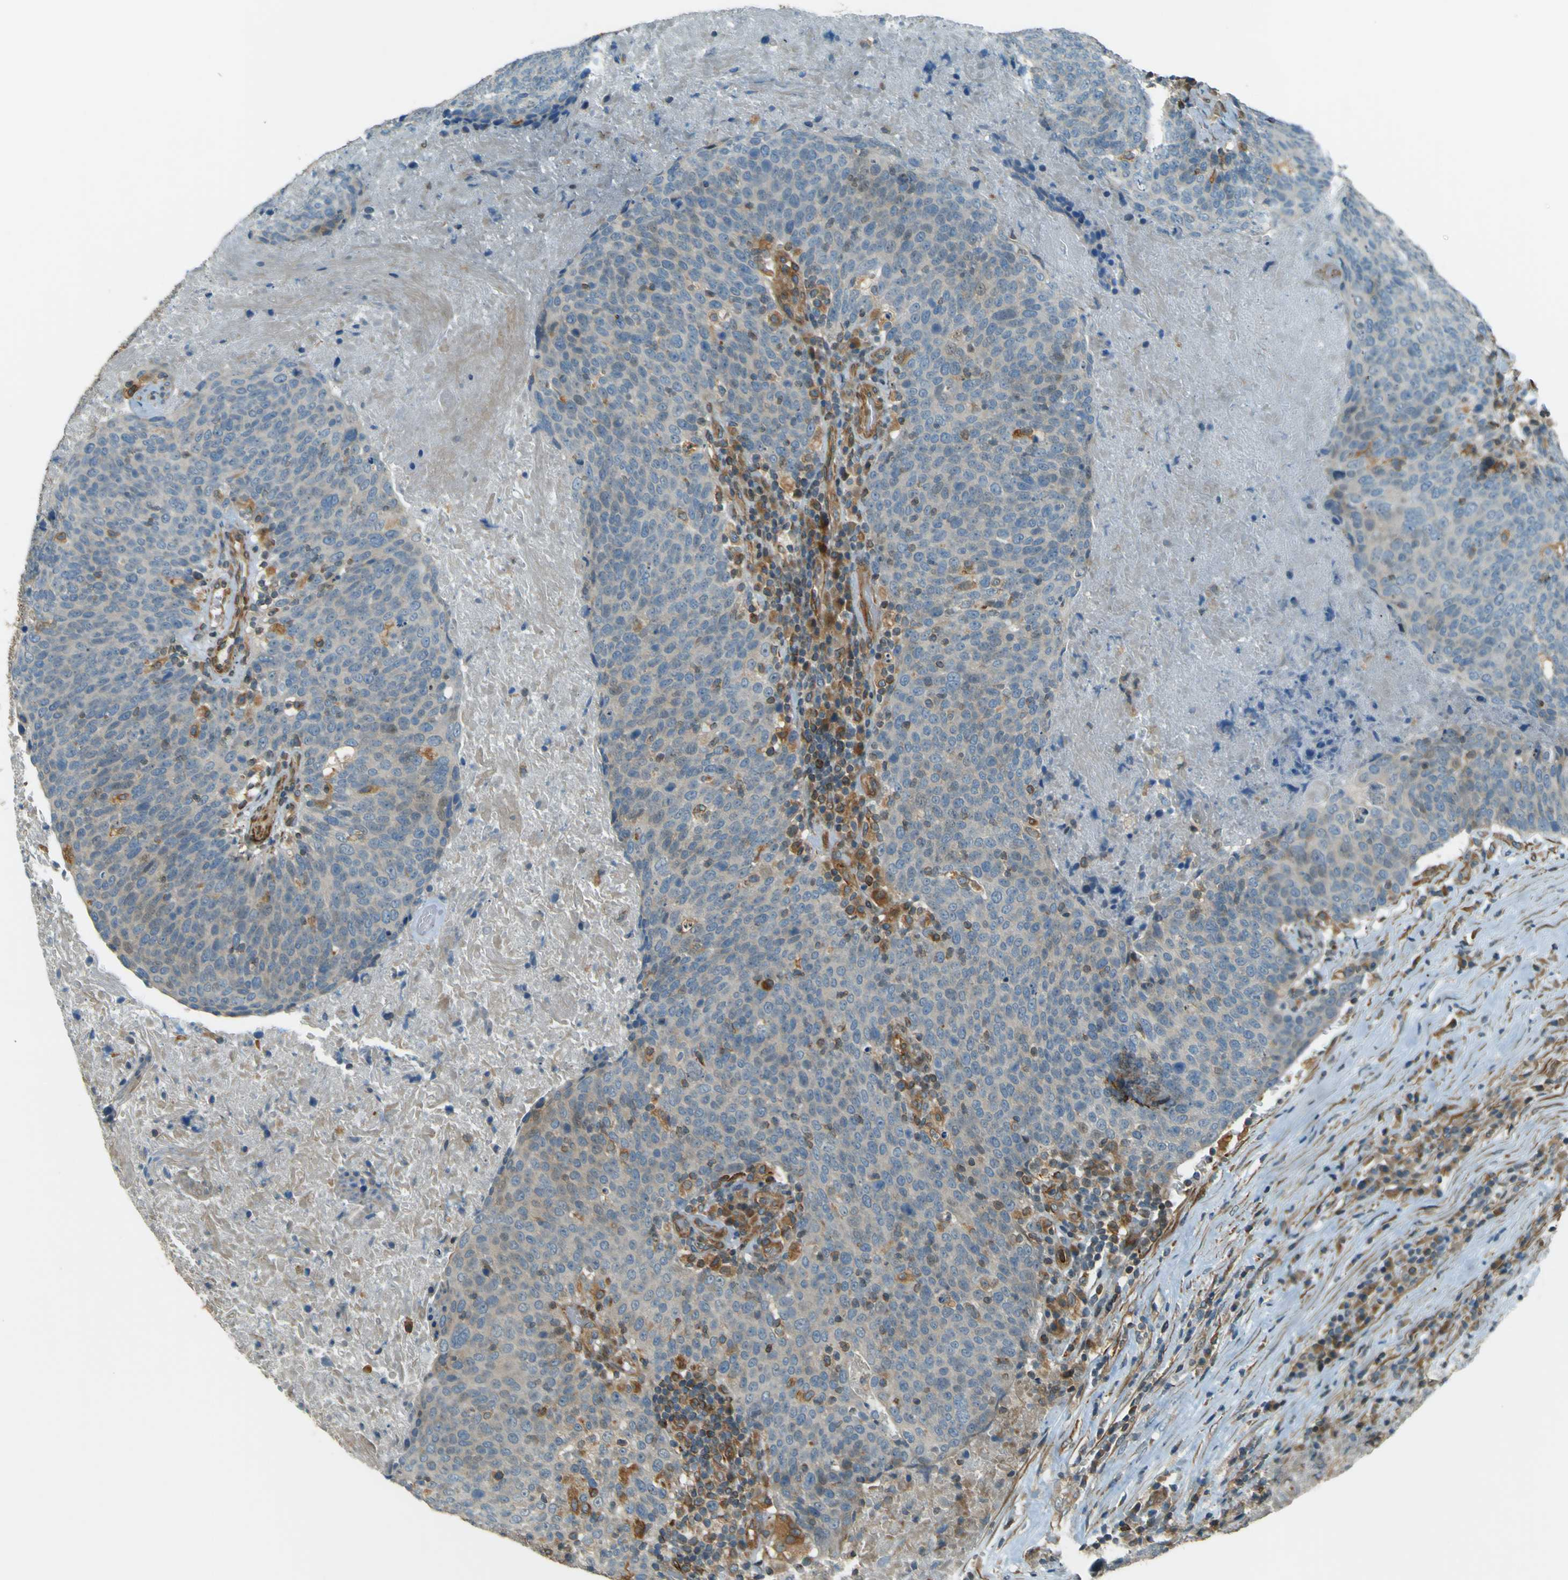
{"staining": {"intensity": "weak", "quantity": ">75%", "location": "cytoplasmic/membranous"}, "tissue": "head and neck cancer", "cell_type": "Tumor cells", "image_type": "cancer", "snomed": [{"axis": "morphology", "description": "Squamous cell carcinoma, NOS"}, {"axis": "morphology", "description": "Squamous cell carcinoma, metastatic, NOS"}, {"axis": "topography", "description": "Lymph node"}, {"axis": "topography", "description": "Head-Neck"}], "caption": "Immunohistochemistry (IHC) staining of head and neck cancer, which shows low levels of weak cytoplasmic/membranous staining in about >75% of tumor cells indicating weak cytoplasmic/membranous protein staining. The staining was performed using DAB (3,3'-diaminobenzidine) (brown) for protein detection and nuclei were counterstained in hematoxylin (blue).", "gene": "LPCAT1", "patient": {"sex": "male", "age": 62}}